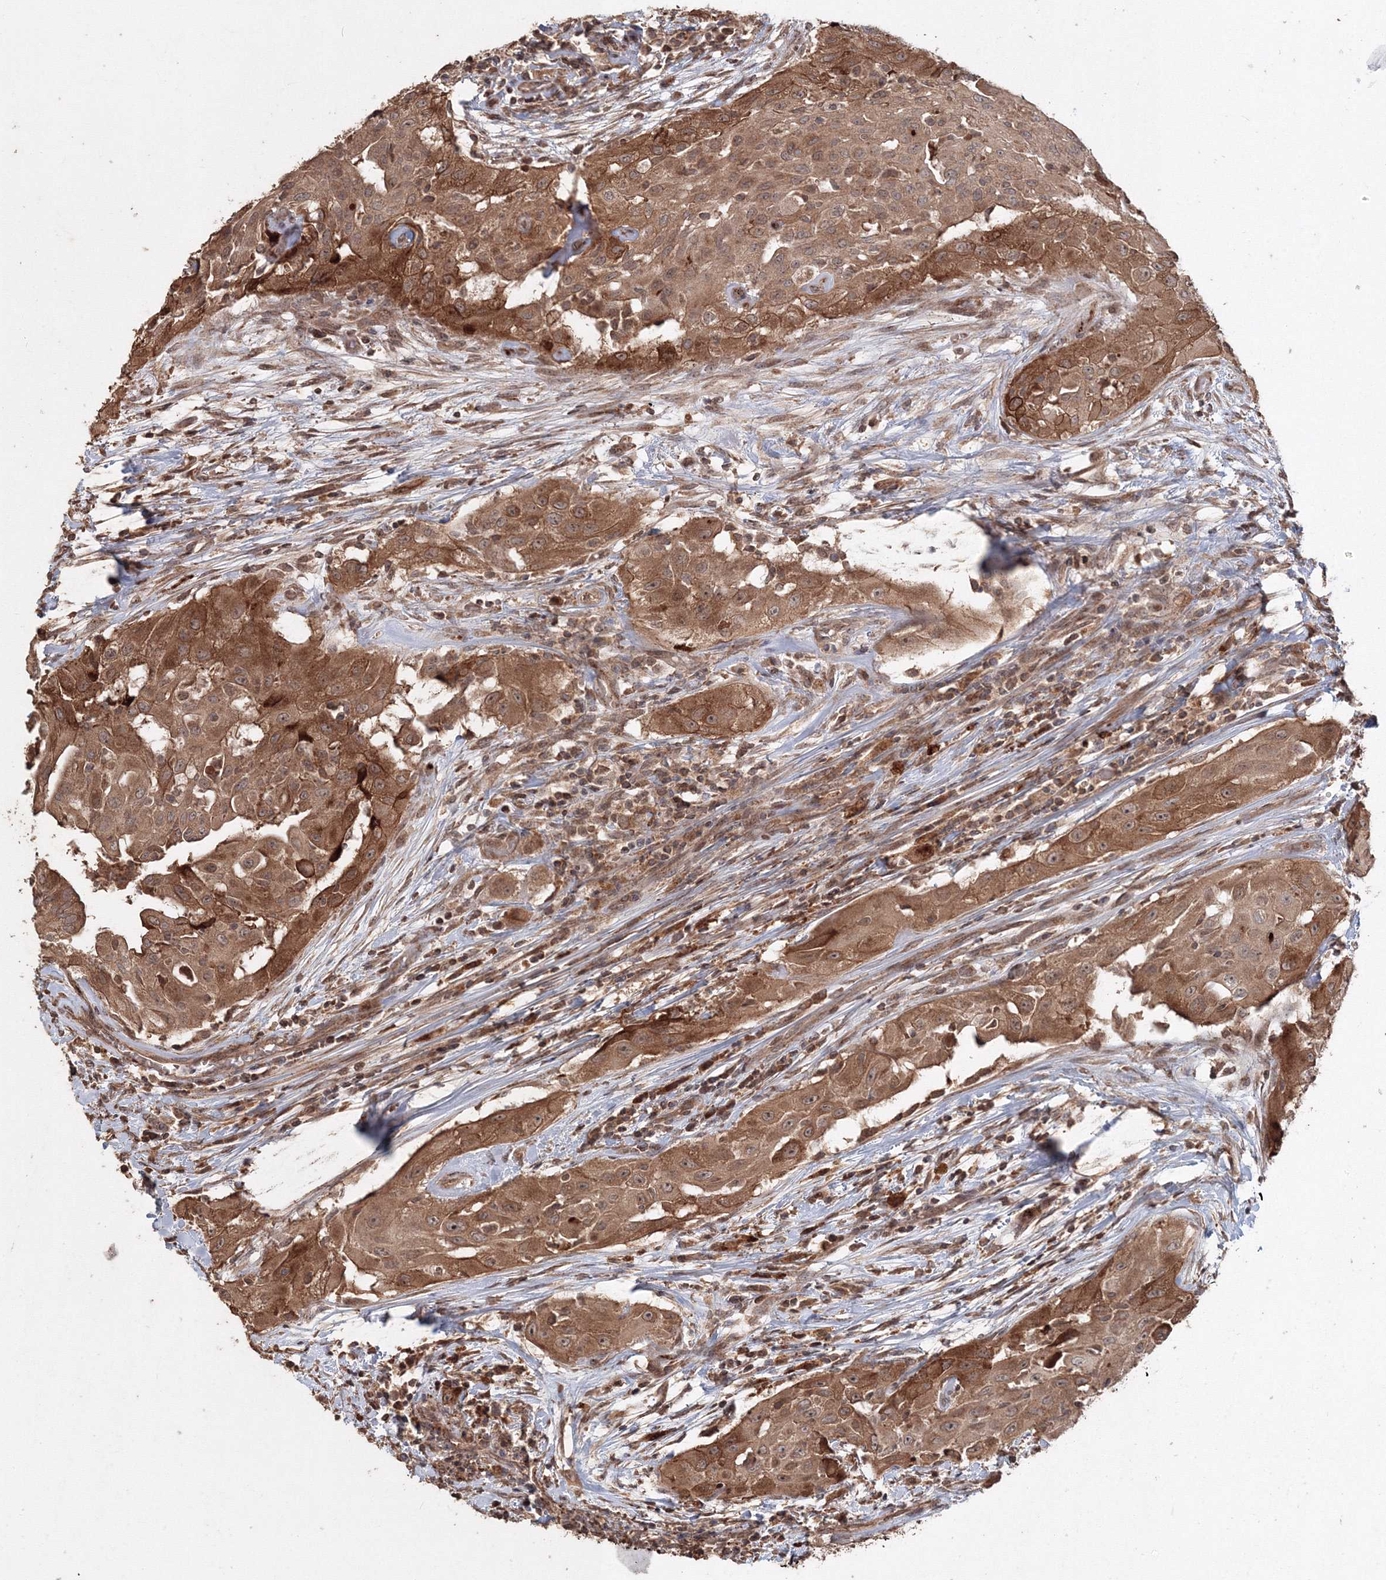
{"staining": {"intensity": "moderate", "quantity": ">75%", "location": "cytoplasmic/membranous"}, "tissue": "thyroid cancer", "cell_type": "Tumor cells", "image_type": "cancer", "snomed": [{"axis": "morphology", "description": "Papillary adenocarcinoma, NOS"}, {"axis": "topography", "description": "Thyroid gland"}], "caption": "IHC image of neoplastic tissue: human papillary adenocarcinoma (thyroid) stained using IHC displays medium levels of moderate protein expression localized specifically in the cytoplasmic/membranous of tumor cells, appearing as a cytoplasmic/membranous brown color.", "gene": "ANAPC16", "patient": {"sex": "female", "age": 59}}